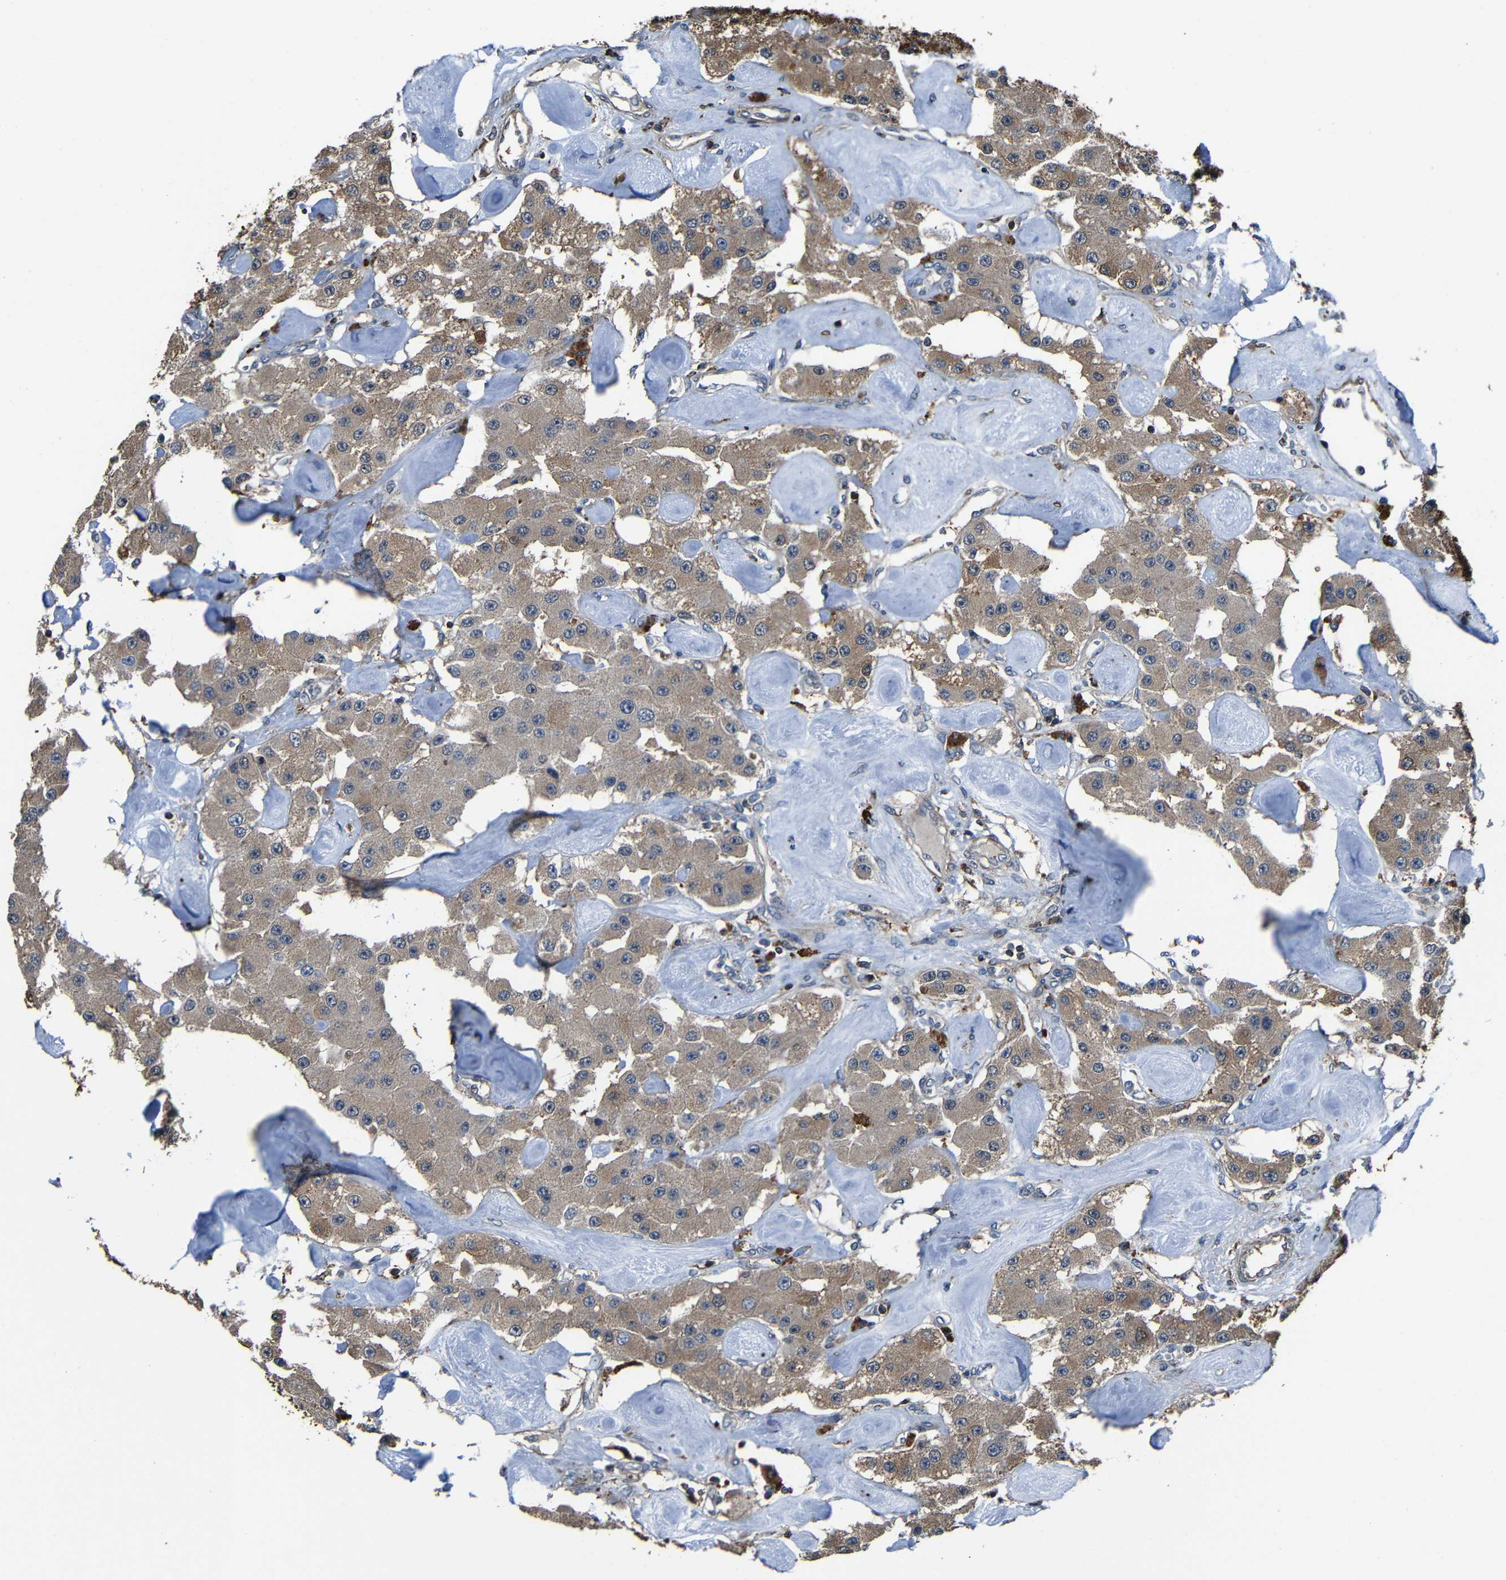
{"staining": {"intensity": "moderate", "quantity": ">75%", "location": "cytoplasmic/membranous"}, "tissue": "carcinoid", "cell_type": "Tumor cells", "image_type": "cancer", "snomed": [{"axis": "morphology", "description": "Carcinoid, malignant, NOS"}, {"axis": "topography", "description": "Pancreas"}], "caption": "A brown stain shows moderate cytoplasmic/membranous staining of a protein in human carcinoid tumor cells. The staining is performed using DAB (3,3'-diaminobenzidine) brown chromogen to label protein expression. The nuclei are counter-stained blue using hematoxylin.", "gene": "GDI1", "patient": {"sex": "male", "age": 41}}